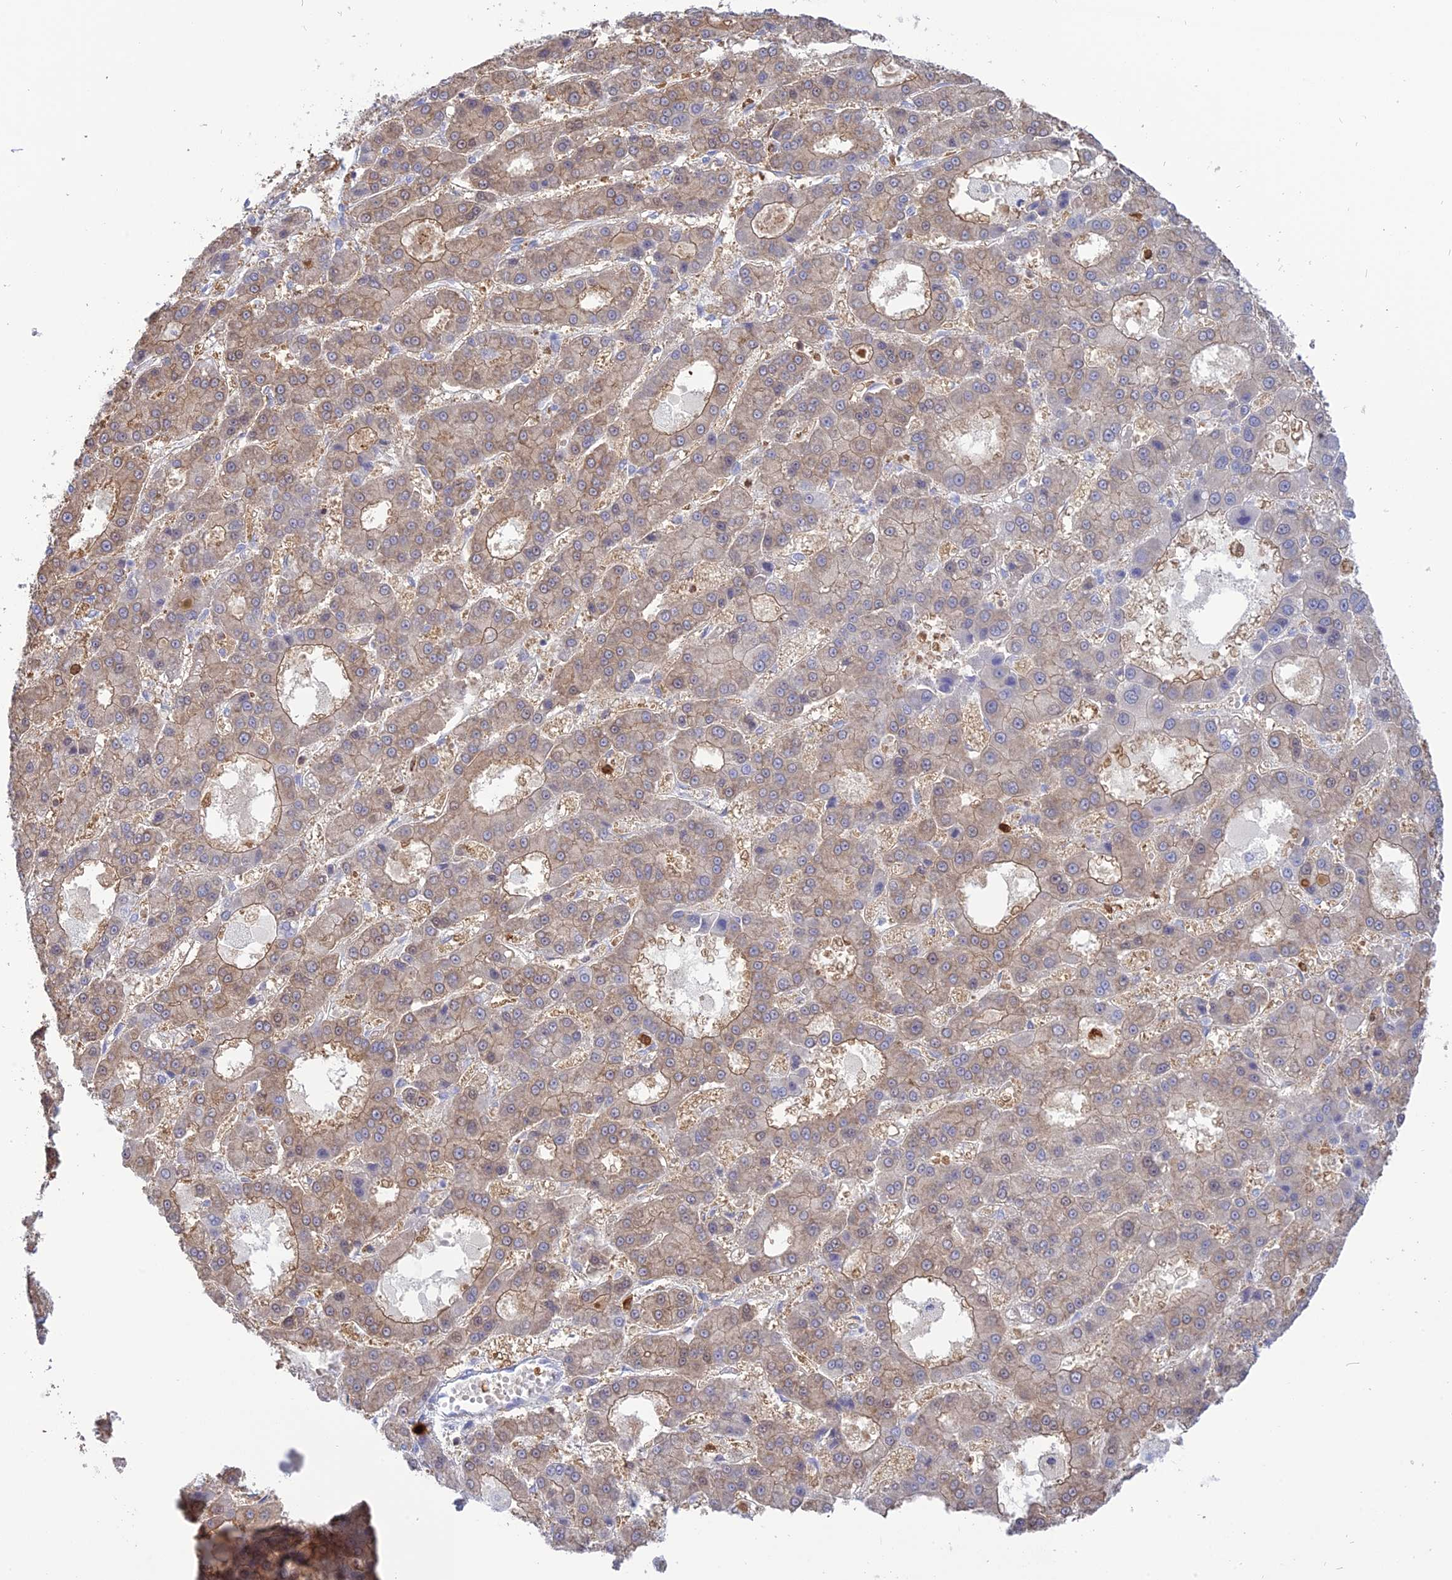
{"staining": {"intensity": "weak", "quantity": "25%-75%", "location": "cytoplasmic/membranous"}, "tissue": "liver cancer", "cell_type": "Tumor cells", "image_type": "cancer", "snomed": [{"axis": "morphology", "description": "Carcinoma, Hepatocellular, NOS"}, {"axis": "topography", "description": "Liver"}], "caption": "Weak cytoplasmic/membranous positivity for a protein is appreciated in approximately 25%-75% of tumor cells of liver cancer (hepatocellular carcinoma) using immunohistochemistry (IHC).", "gene": "PGBD4", "patient": {"sex": "male", "age": 70}}